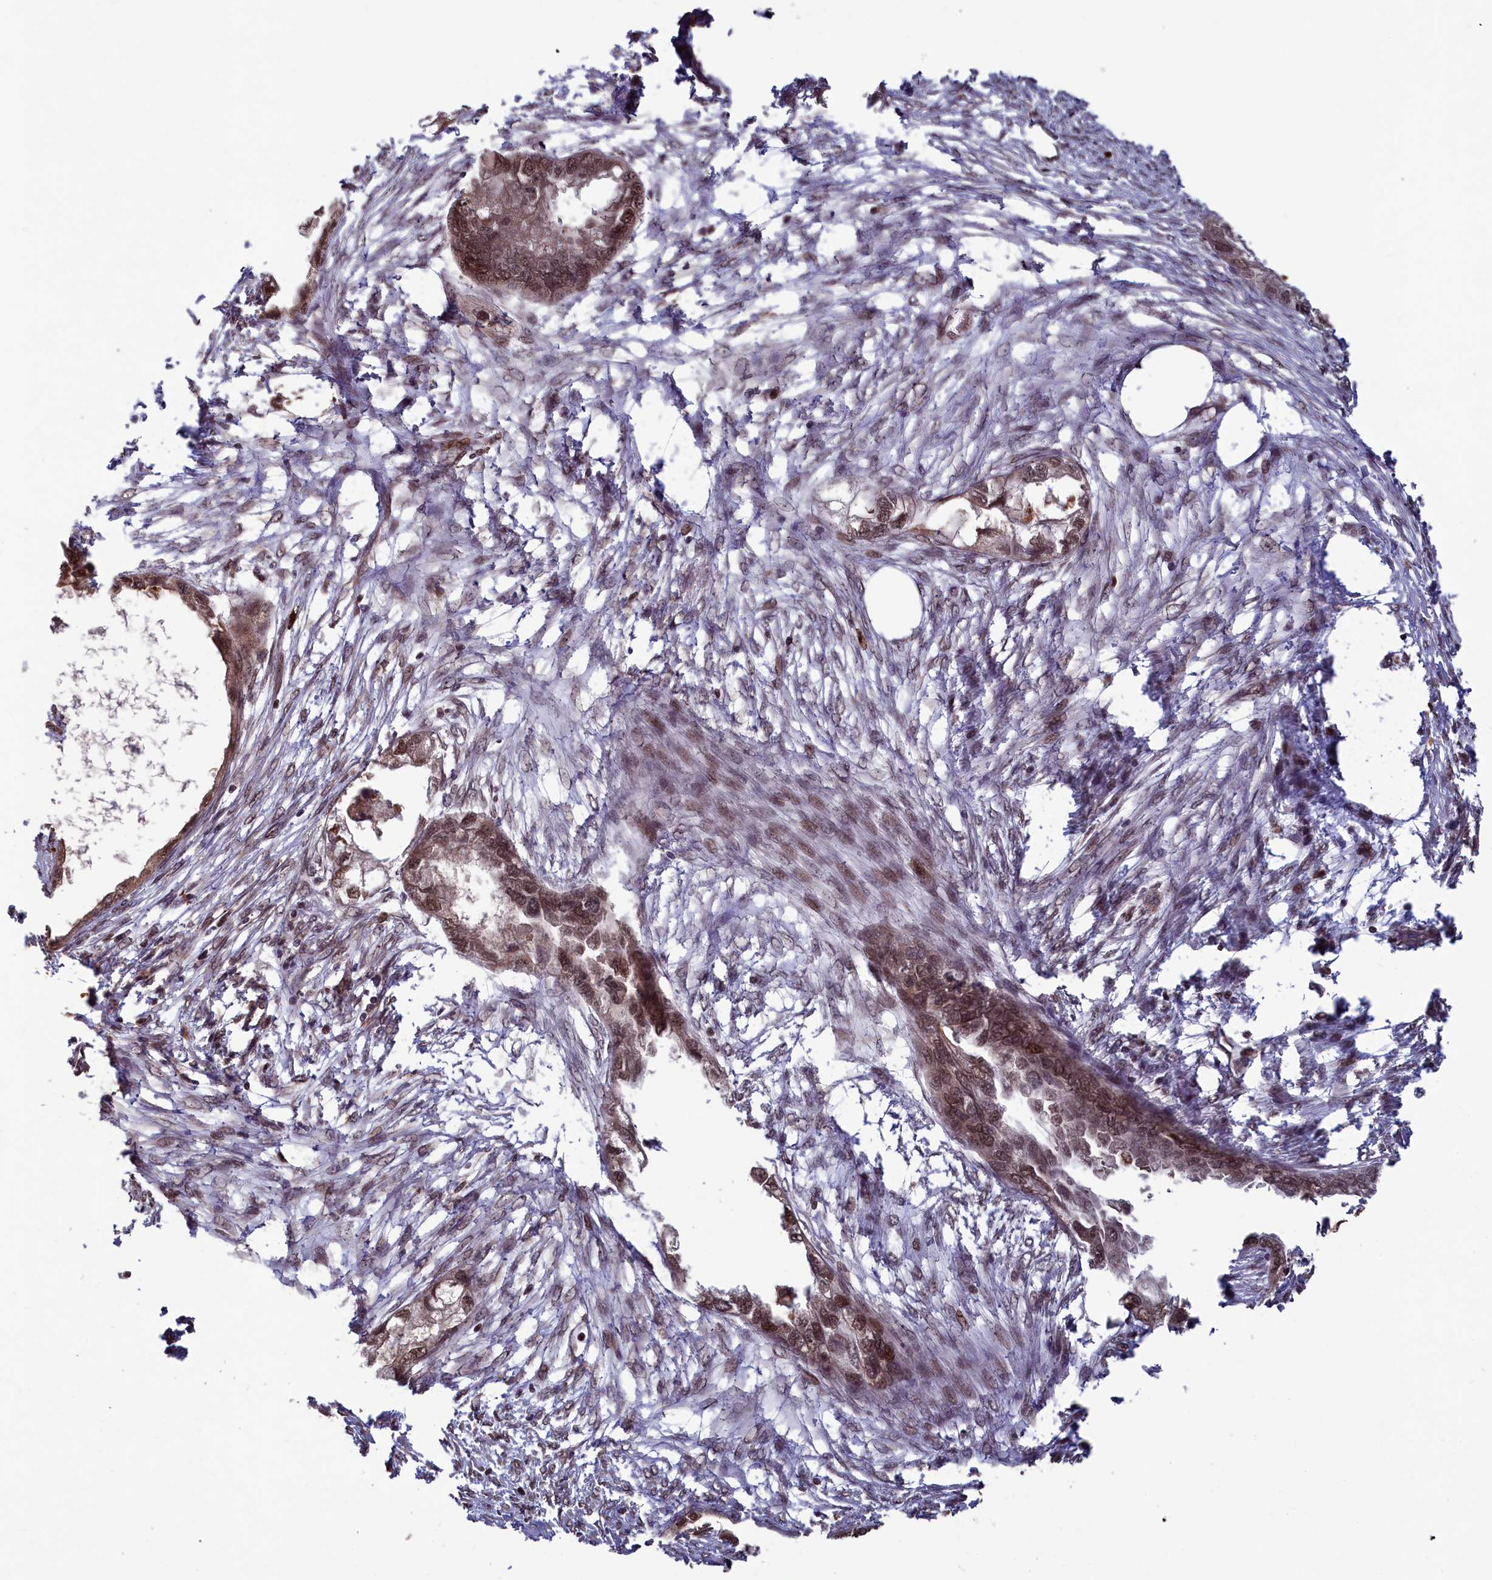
{"staining": {"intensity": "moderate", "quantity": ">75%", "location": "nuclear"}, "tissue": "endometrial cancer", "cell_type": "Tumor cells", "image_type": "cancer", "snomed": [{"axis": "morphology", "description": "Adenocarcinoma, NOS"}, {"axis": "morphology", "description": "Adenocarcinoma, metastatic, NOS"}, {"axis": "topography", "description": "Adipose tissue"}, {"axis": "topography", "description": "Endometrium"}], "caption": "Tumor cells demonstrate medium levels of moderate nuclear positivity in approximately >75% of cells in human metastatic adenocarcinoma (endometrial).", "gene": "NAE1", "patient": {"sex": "female", "age": 67}}